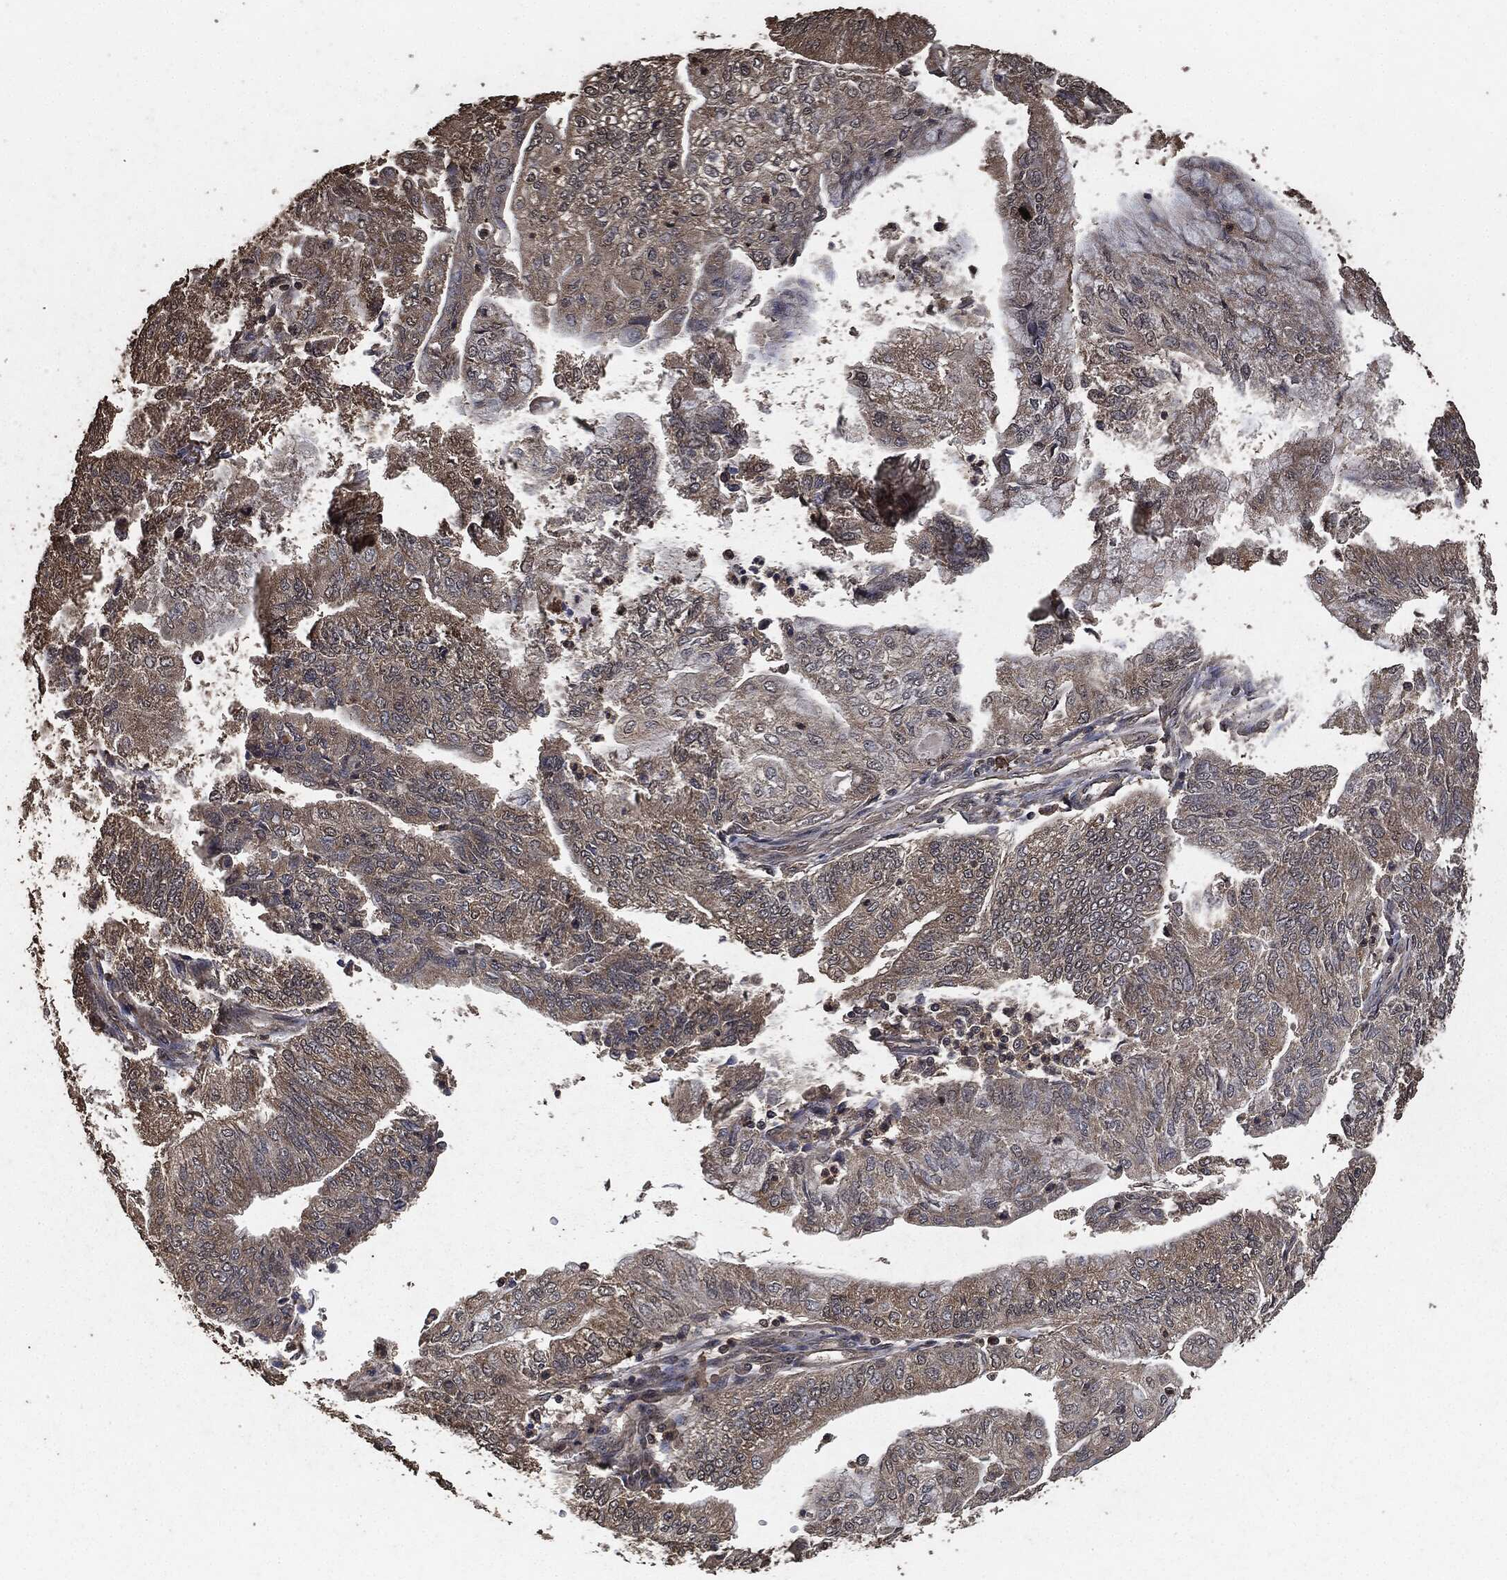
{"staining": {"intensity": "weak", "quantity": "<25%", "location": "cytoplasmic/membranous"}, "tissue": "endometrial cancer", "cell_type": "Tumor cells", "image_type": "cancer", "snomed": [{"axis": "morphology", "description": "Adenocarcinoma, NOS"}, {"axis": "topography", "description": "Endometrium"}], "caption": "Tumor cells are negative for brown protein staining in endometrial cancer. The staining is performed using DAB brown chromogen with nuclei counter-stained in using hematoxylin.", "gene": "AKT1S1", "patient": {"sex": "female", "age": 59}}